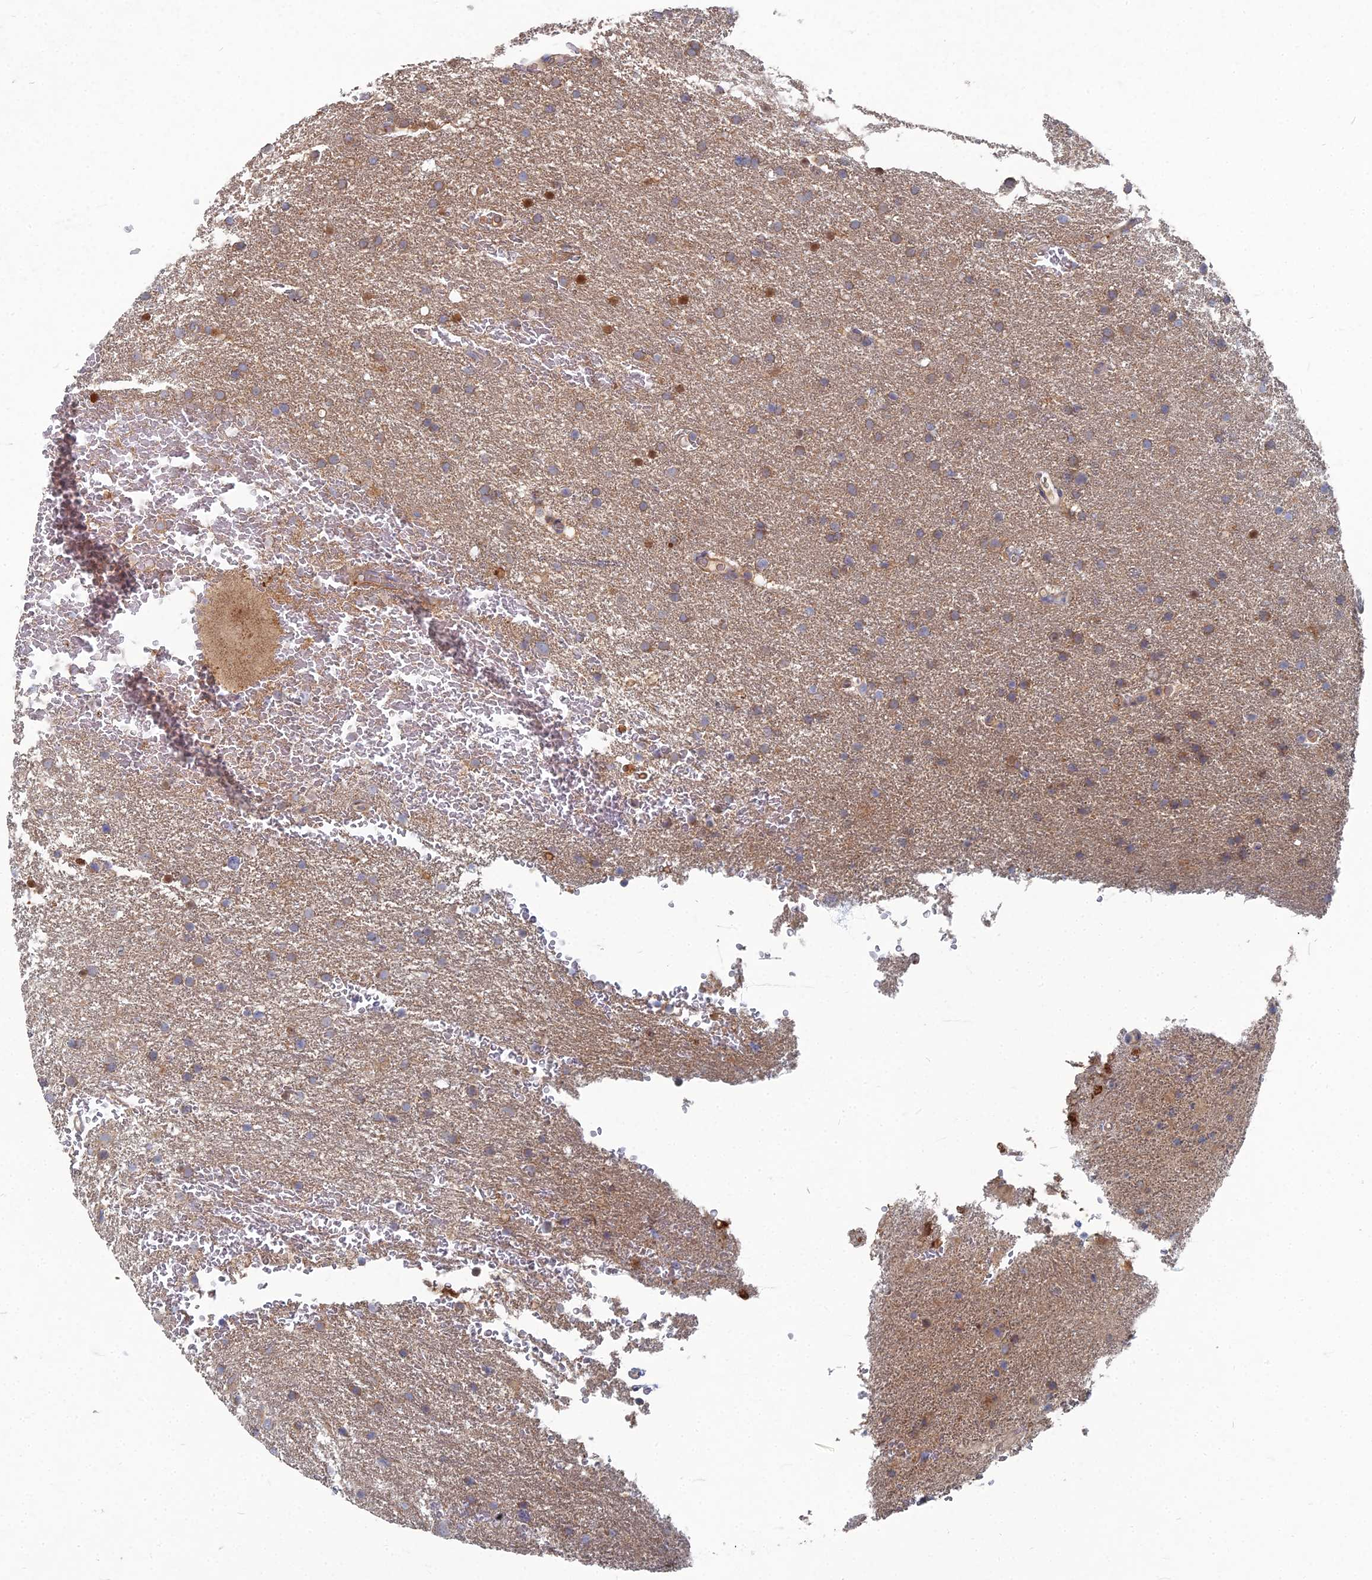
{"staining": {"intensity": "moderate", "quantity": ">75%", "location": "cytoplasmic/membranous"}, "tissue": "glioma", "cell_type": "Tumor cells", "image_type": "cancer", "snomed": [{"axis": "morphology", "description": "Glioma, malignant, High grade"}, {"axis": "topography", "description": "Cerebral cortex"}], "caption": "The immunohistochemical stain shows moderate cytoplasmic/membranous staining in tumor cells of malignant glioma (high-grade) tissue.", "gene": "PPCDC", "patient": {"sex": "female", "age": 36}}